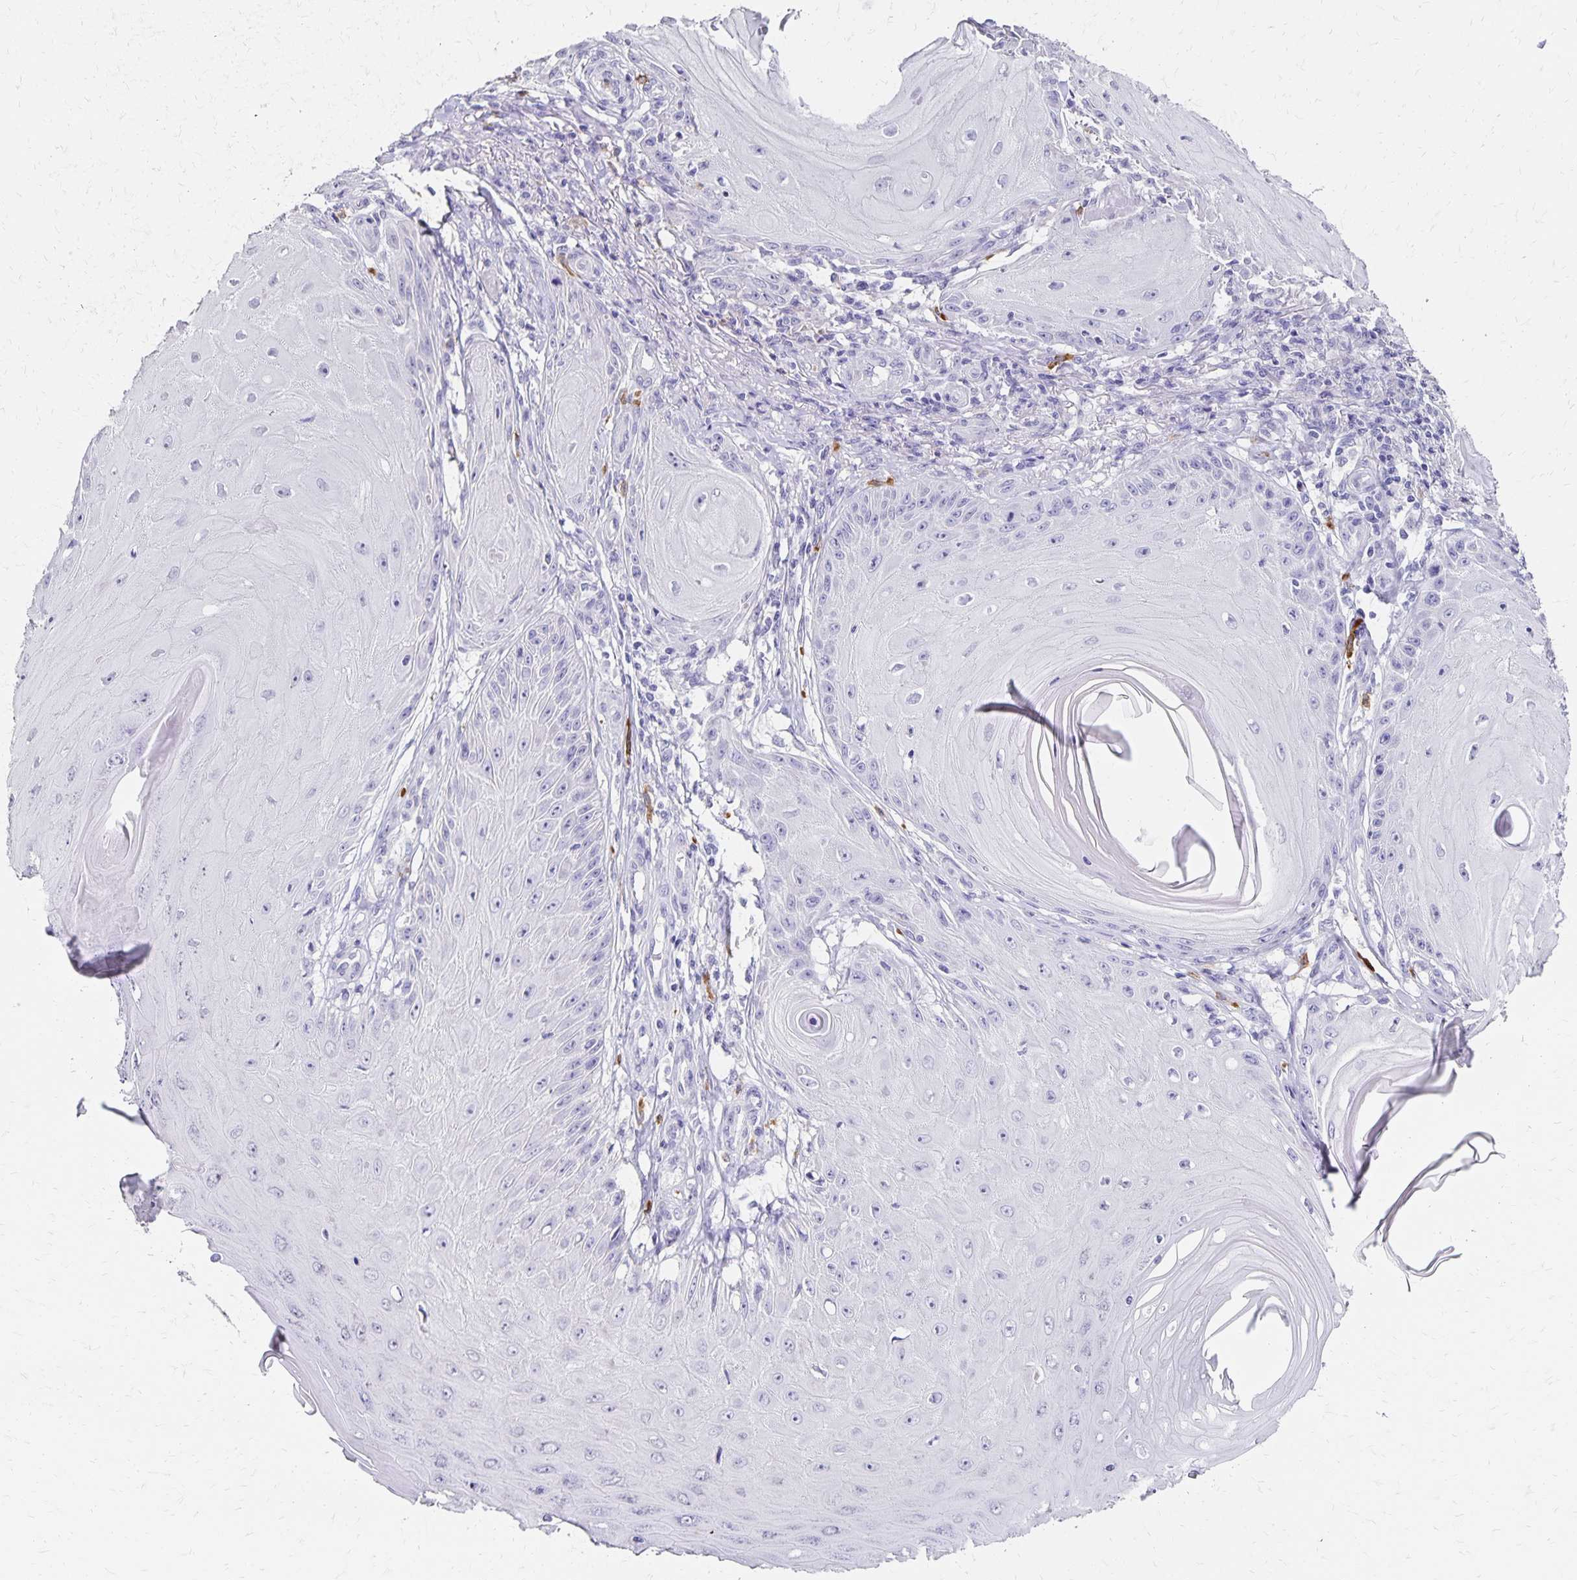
{"staining": {"intensity": "negative", "quantity": "none", "location": "none"}, "tissue": "skin cancer", "cell_type": "Tumor cells", "image_type": "cancer", "snomed": [{"axis": "morphology", "description": "Squamous cell carcinoma, NOS"}, {"axis": "topography", "description": "Skin"}], "caption": "There is no significant expression in tumor cells of squamous cell carcinoma (skin).", "gene": "DYNLT4", "patient": {"sex": "female", "age": 77}}